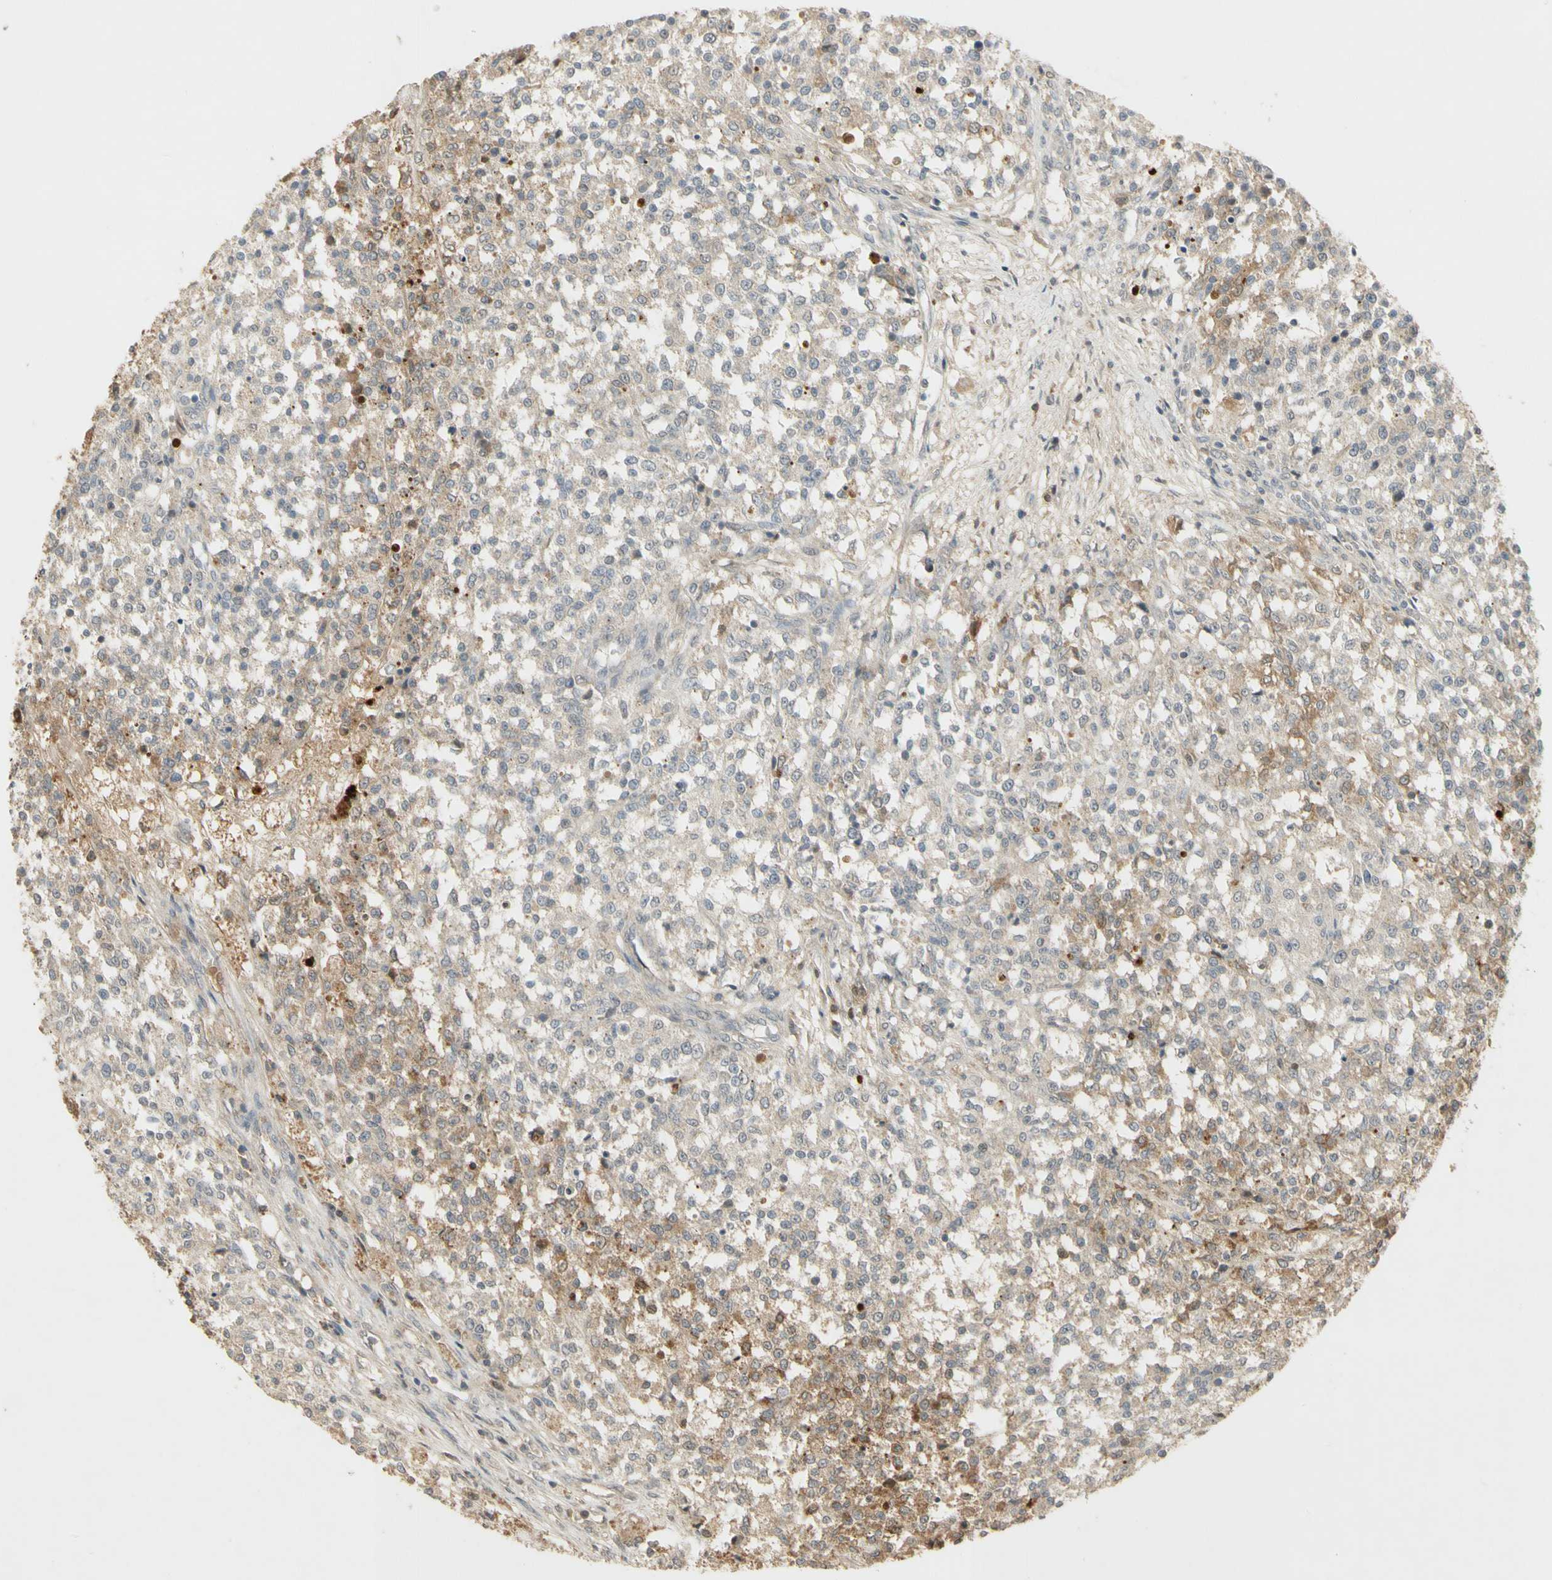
{"staining": {"intensity": "weak", "quantity": "25%-75%", "location": "cytoplasmic/membranous"}, "tissue": "testis cancer", "cell_type": "Tumor cells", "image_type": "cancer", "snomed": [{"axis": "morphology", "description": "Seminoma, NOS"}, {"axis": "topography", "description": "Testis"}], "caption": "Immunohistochemical staining of testis seminoma reveals low levels of weak cytoplasmic/membranous expression in about 25%-75% of tumor cells.", "gene": "NRG4", "patient": {"sex": "male", "age": 59}}